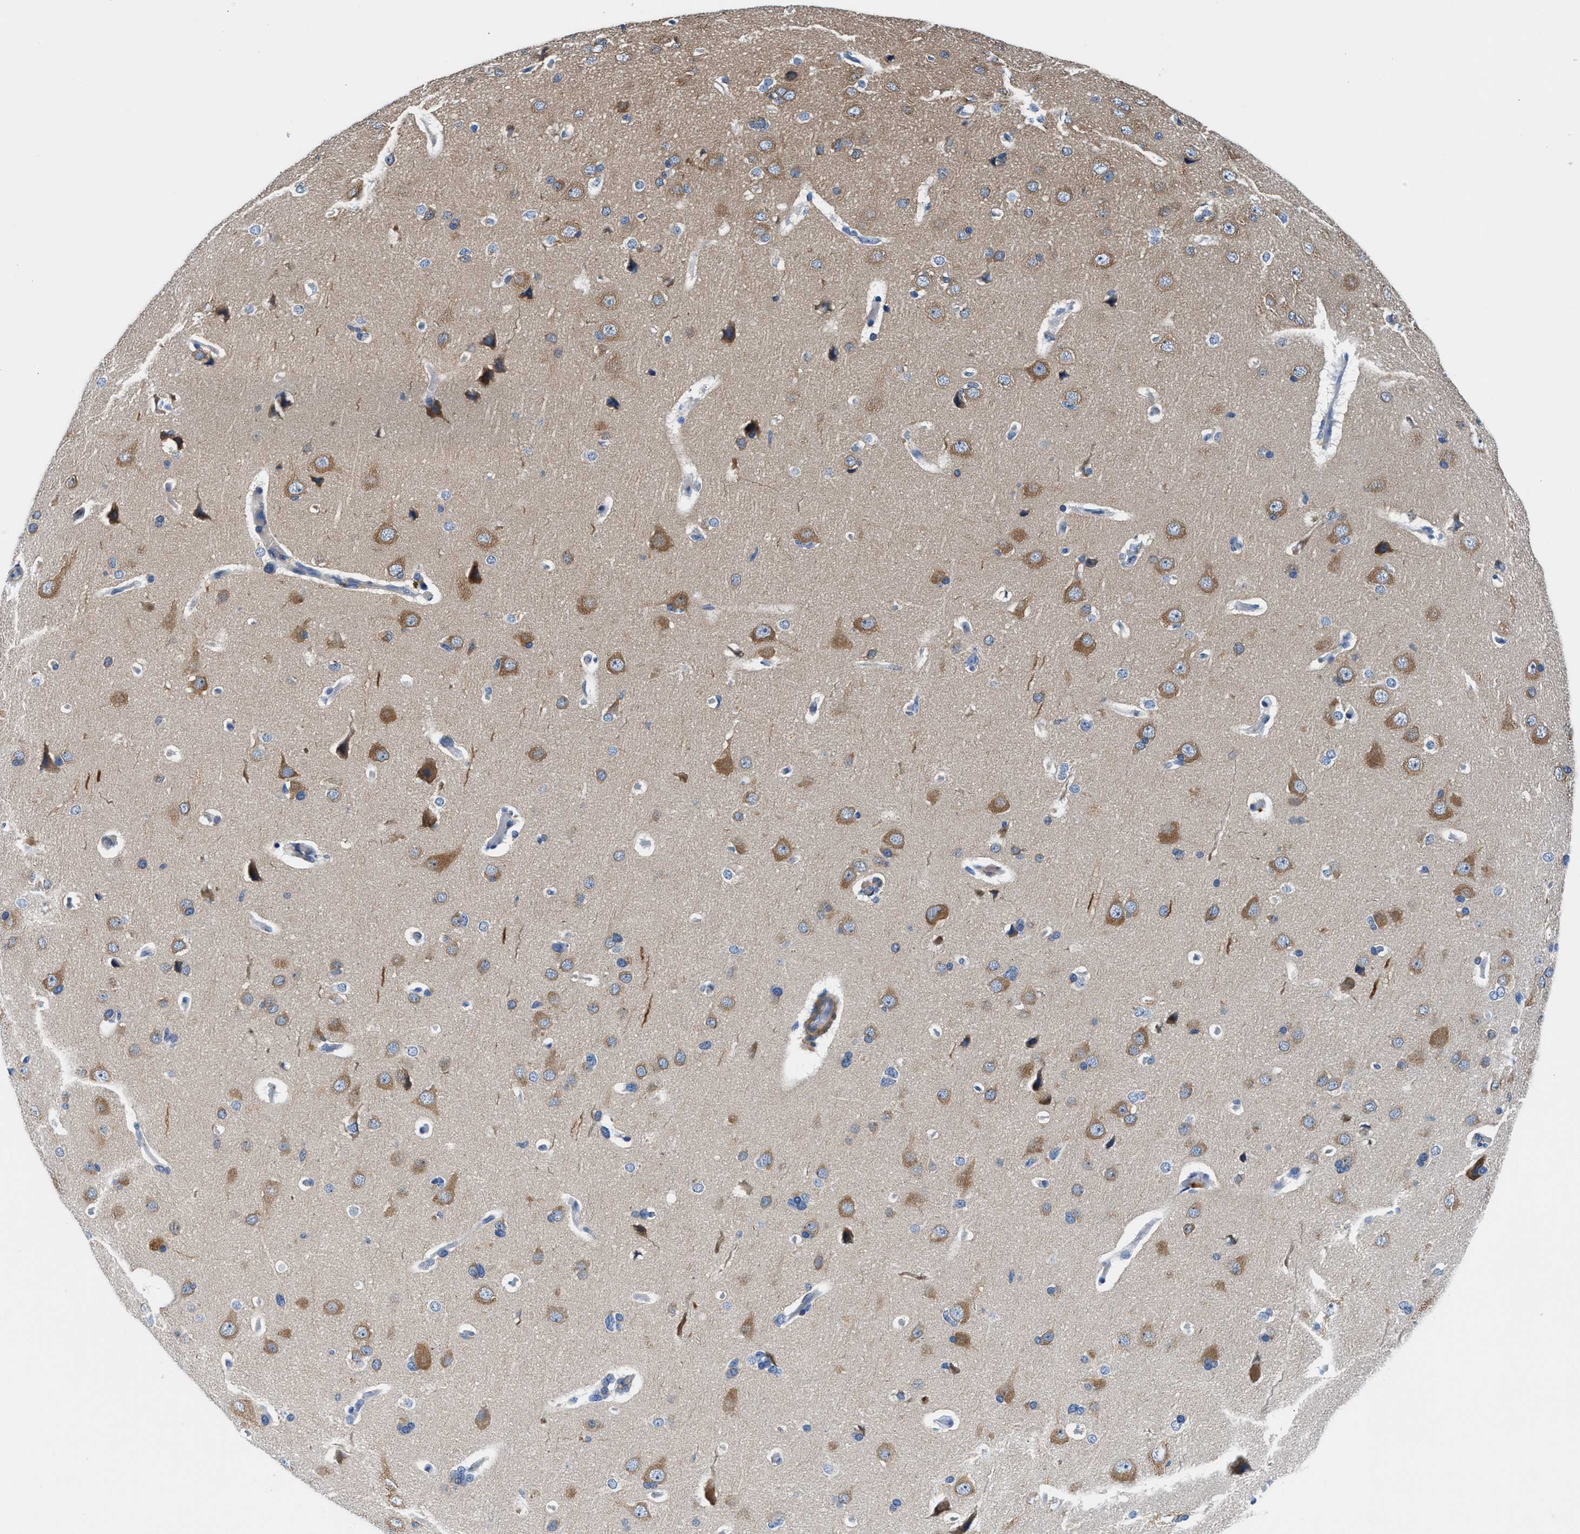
{"staining": {"intensity": "moderate", "quantity": ">75%", "location": "cytoplasmic/membranous"}, "tissue": "cerebral cortex", "cell_type": "Endothelial cells", "image_type": "normal", "snomed": [{"axis": "morphology", "description": "Normal tissue, NOS"}, {"axis": "topography", "description": "Cerebral cortex"}], "caption": "Protein expression analysis of benign human cerebral cortex reveals moderate cytoplasmic/membranous expression in approximately >75% of endothelial cells.", "gene": "PARG", "patient": {"sex": "male", "age": 62}}